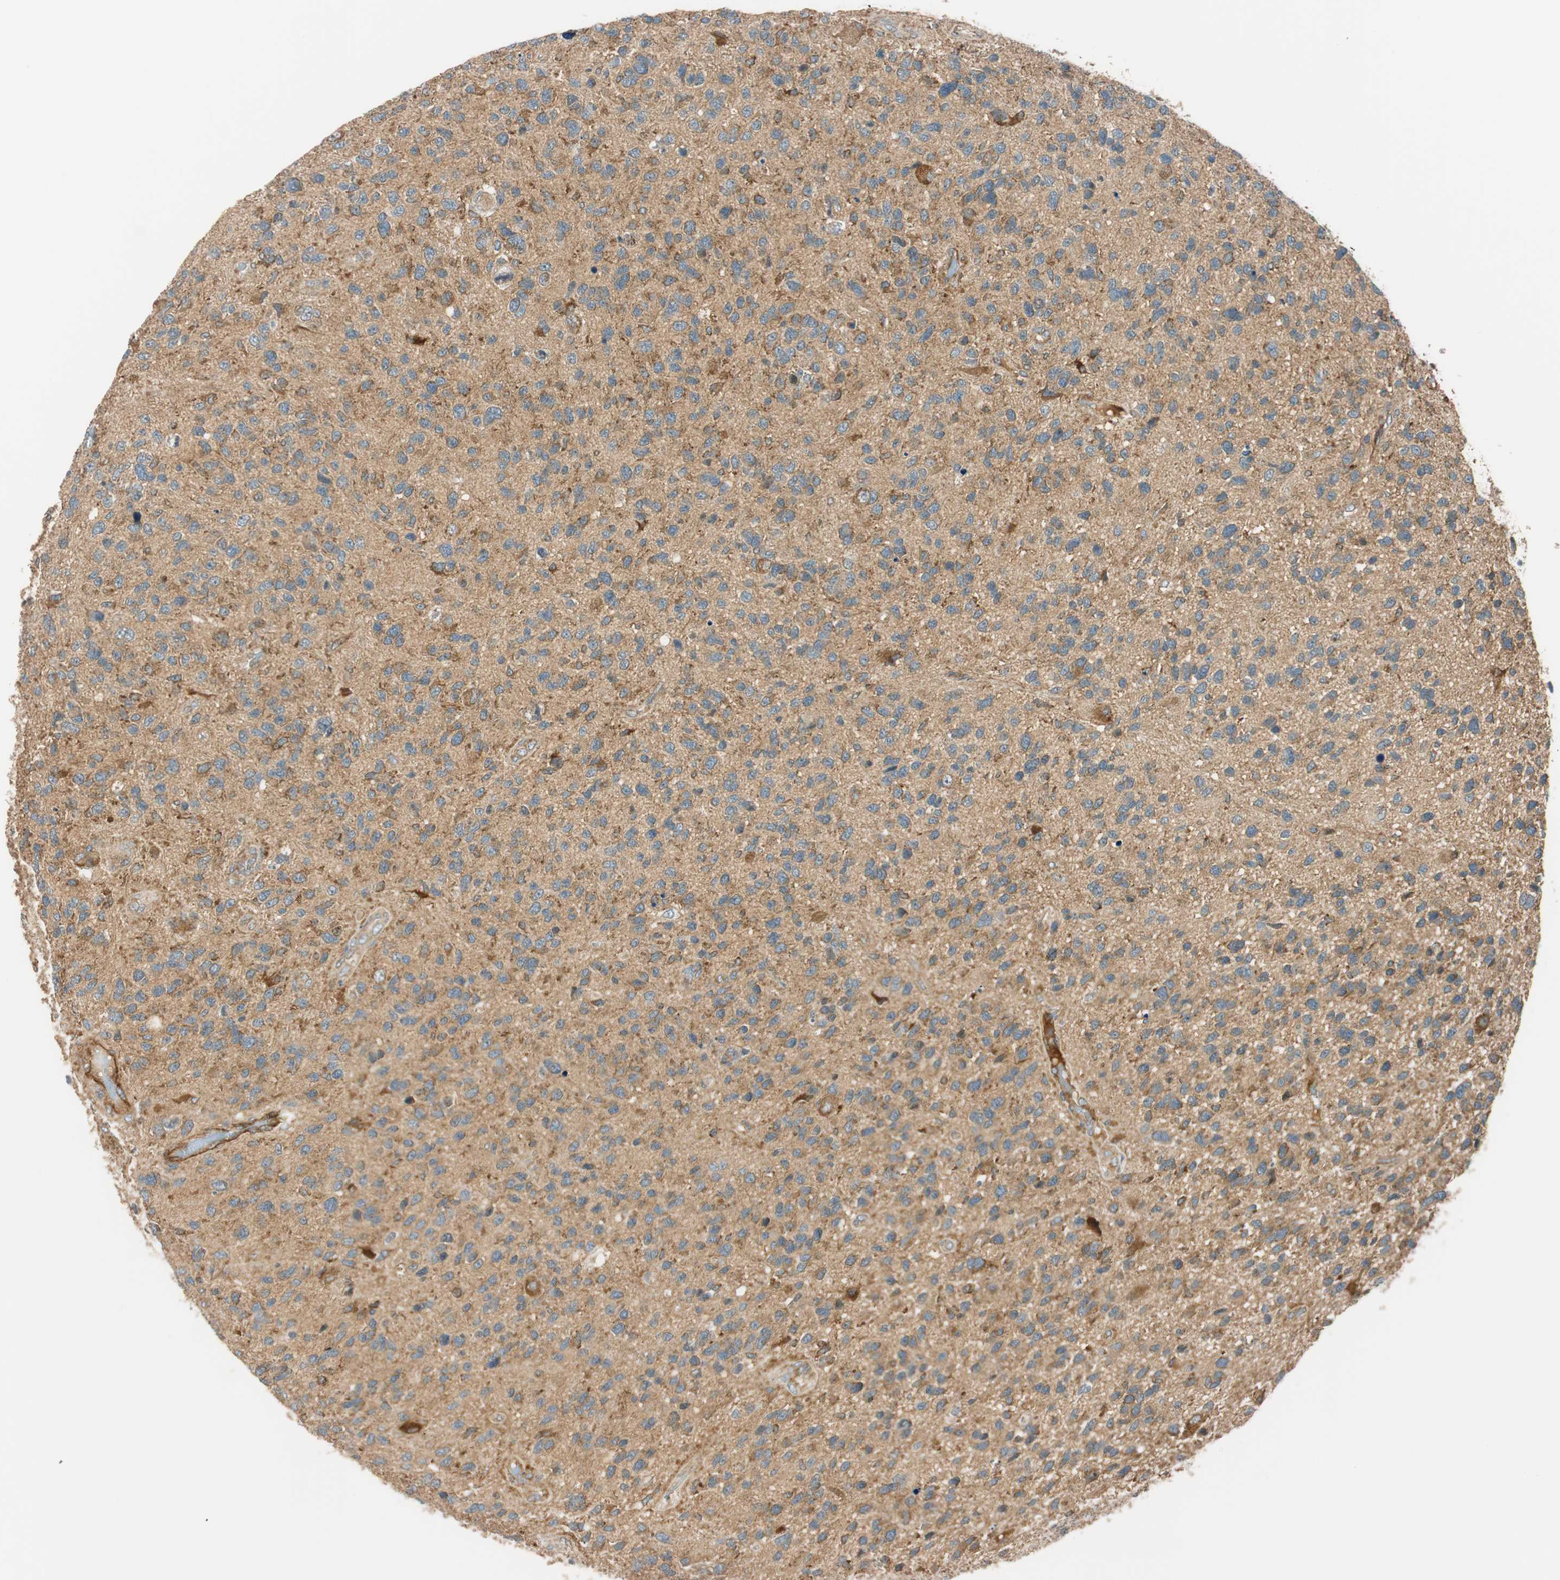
{"staining": {"intensity": "negative", "quantity": "none", "location": "none"}, "tissue": "glioma", "cell_type": "Tumor cells", "image_type": "cancer", "snomed": [{"axis": "morphology", "description": "Glioma, malignant, High grade"}, {"axis": "topography", "description": "Brain"}], "caption": "IHC of malignant glioma (high-grade) demonstrates no positivity in tumor cells.", "gene": "ABI1", "patient": {"sex": "female", "age": 58}}